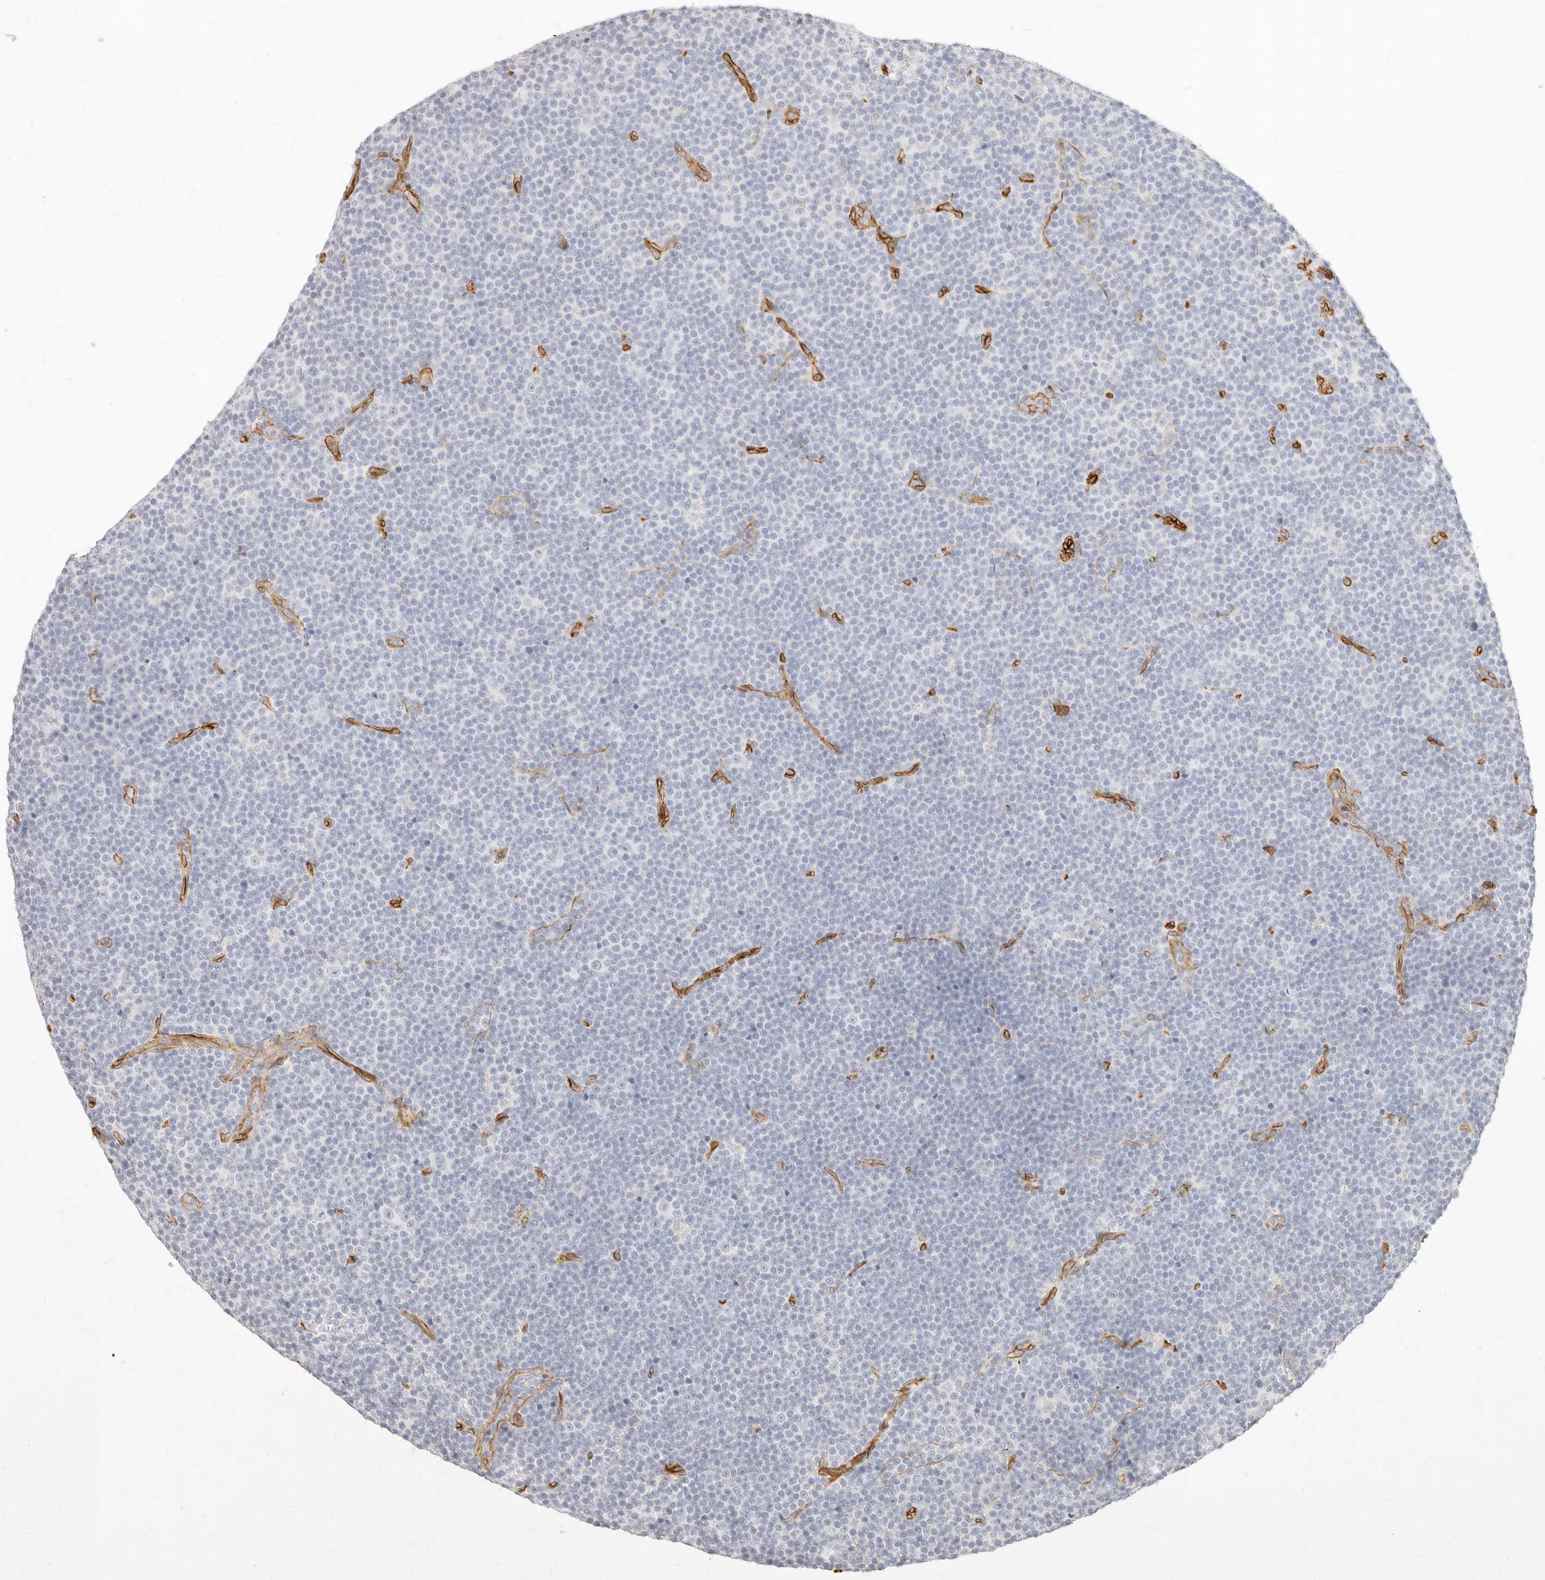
{"staining": {"intensity": "negative", "quantity": "none", "location": "none"}, "tissue": "lymphoma", "cell_type": "Tumor cells", "image_type": "cancer", "snomed": [{"axis": "morphology", "description": "Malignant lymphoma, non-Hodgkin's type, Low grade"}, {"axis": "topography", "description": "Lymph node"}], "caption": "Low-grade malignant lymphoma, non-Hodgkin's type was stained to show a protein in brown. There is no significant positivity in tumor cells.", "gene": "NUS1", "patient": {"sex": "female", "age": 67}}